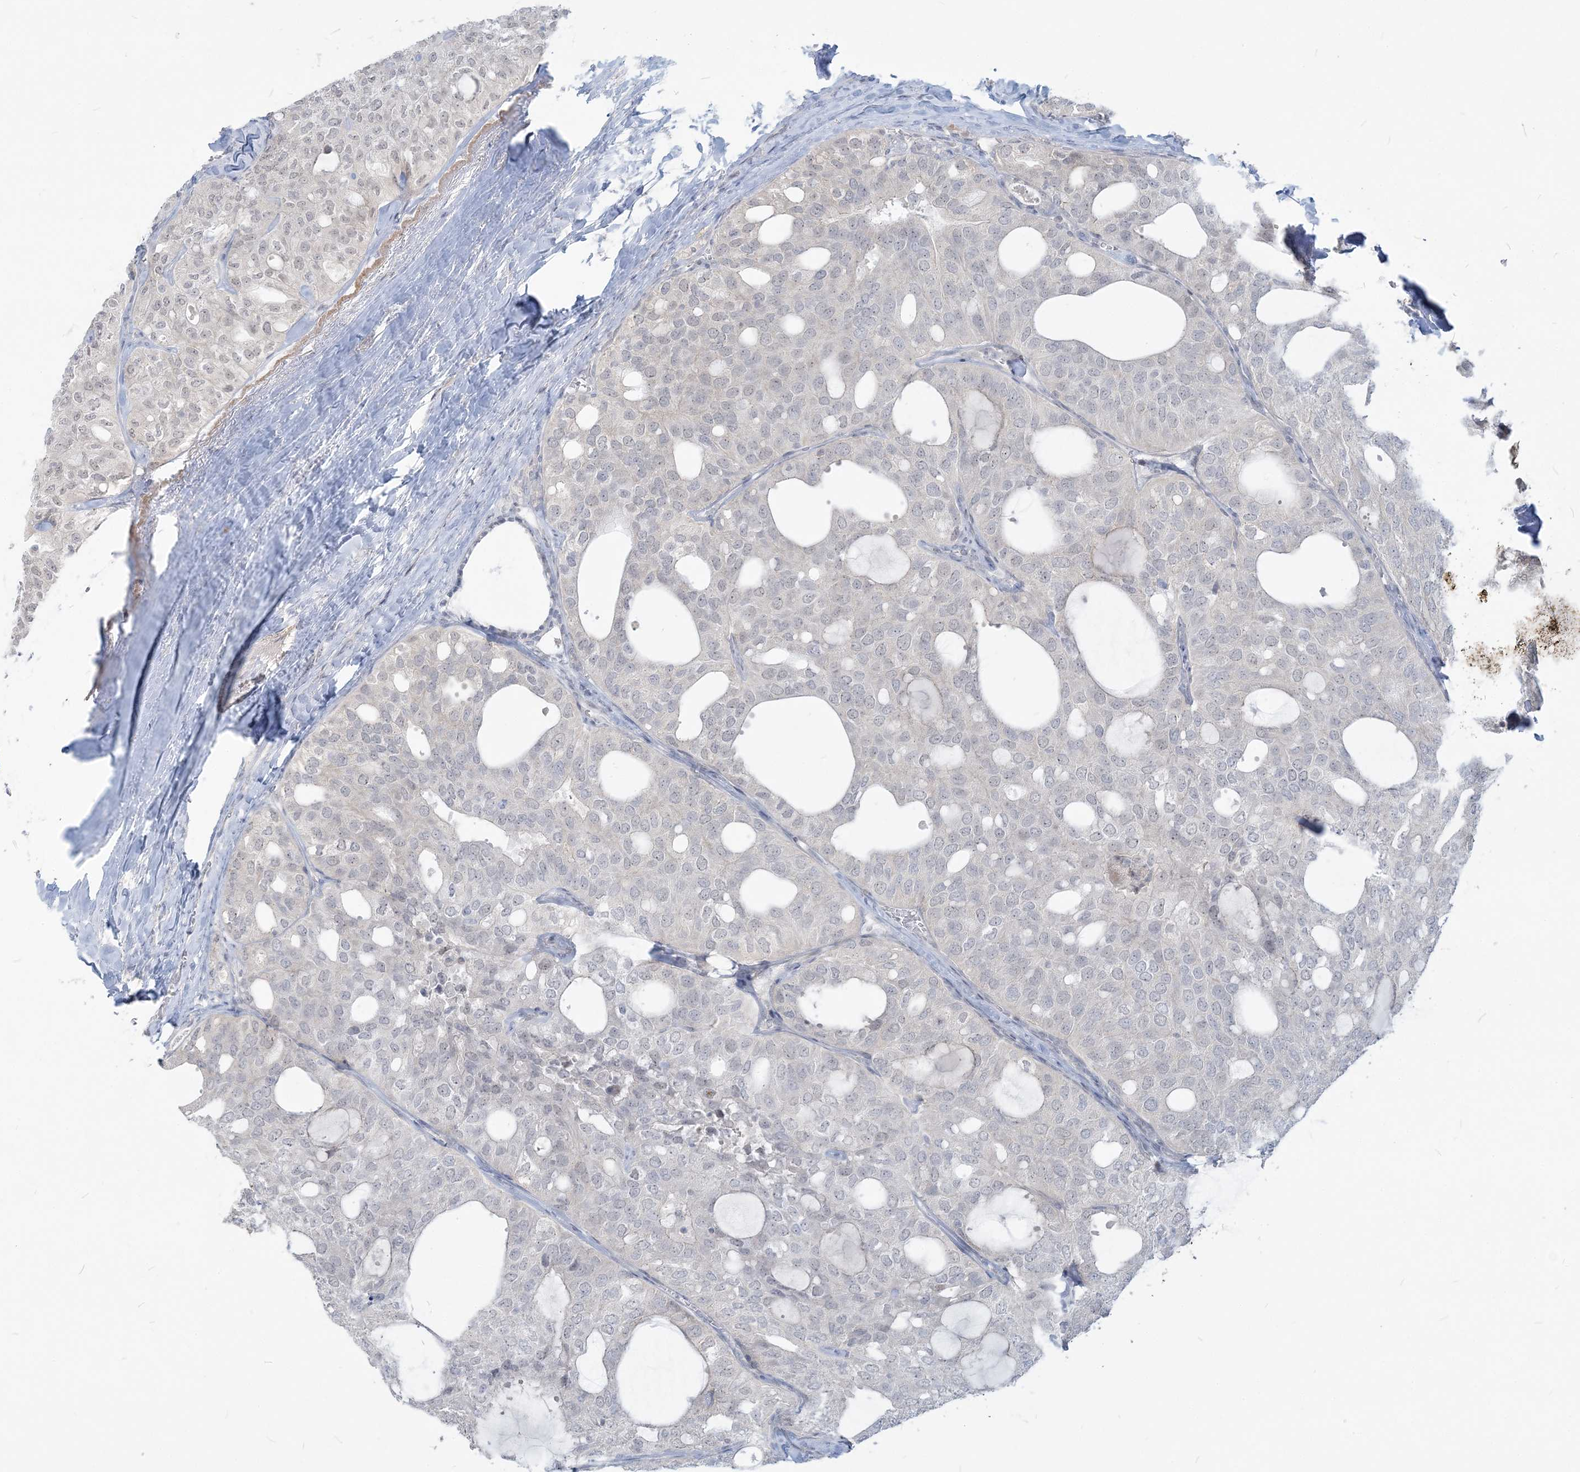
{"staining": {"intensity": "negative", "quantity": "none", "location": "none"}, "tissue": "thyroid cancer", "cell_type": "Tumor cells", "image_type": "cancer", "snomed": [{"axis": "morphology", "description": "Follicular adenoma carcinoma, NOS"}, {"axis": "topography", "description": "Thyroid gland"}], "caption": "Tumor cells show no significant expression in thyroid follicular adenoma carcinoma.", "gene": "SDAD1", "patient": {"sex": "male", "age": 75}}